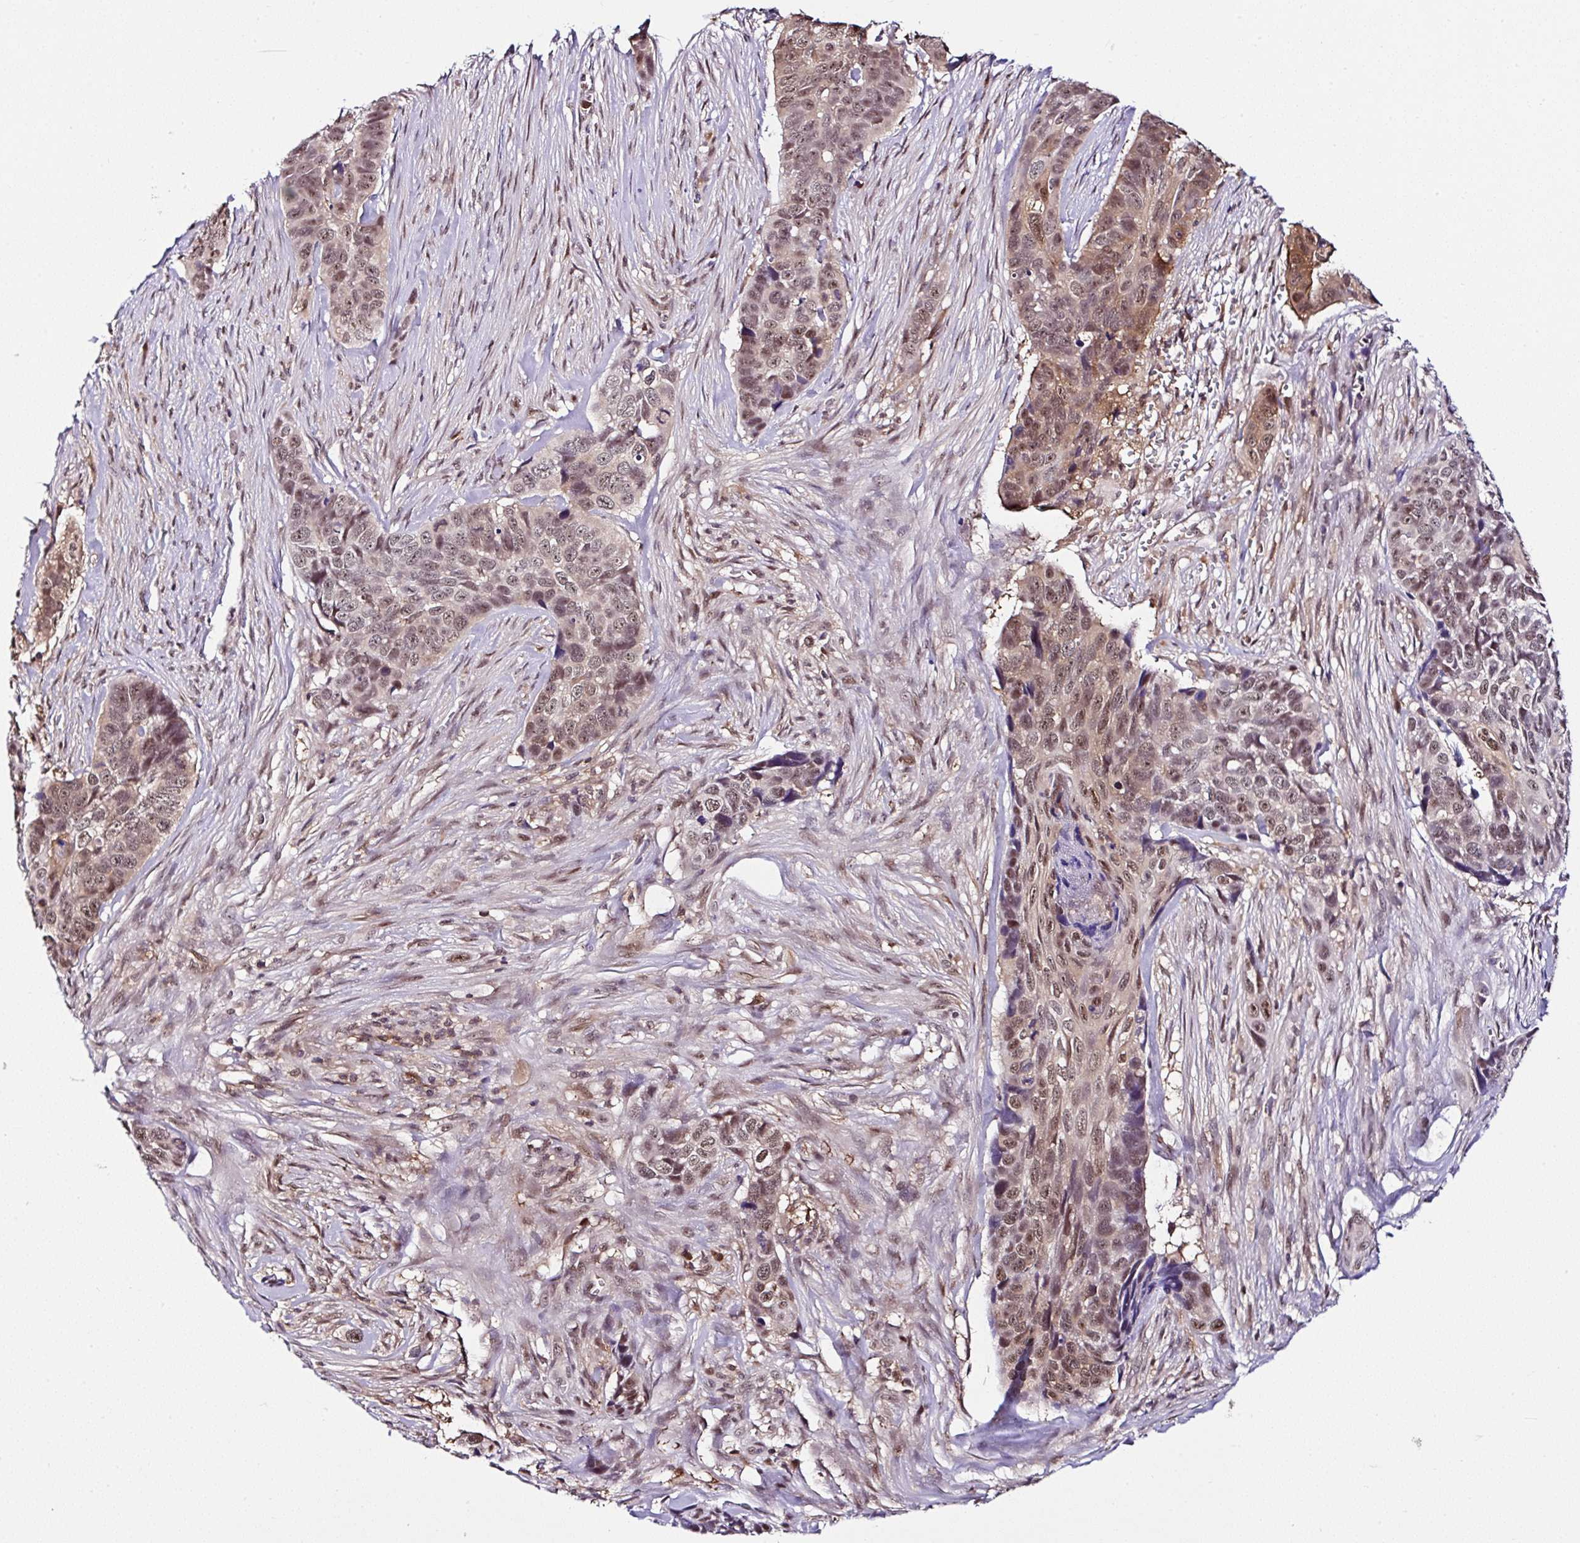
{"staining": {"intensity": "moderate", "quantity": ">75%", "location": "cytoplasmic/membranous,nuclear"}, "tissue": "skin cancer", "cell_type": "Tumor cells", "image_type": "cancer", "snomed": [{"axis": "morphology", "description": "Basal cell carcinoma"}, {"axis": "topography", "description": "Skin"}], "caption": "The immunohistochemical stain shows moderate cytoplasmic/membranous and nuclear expression in tumor cells of skin cancer tissue.", "gene": "PIN4", "patient": {"sex": "female", "age": 82}}